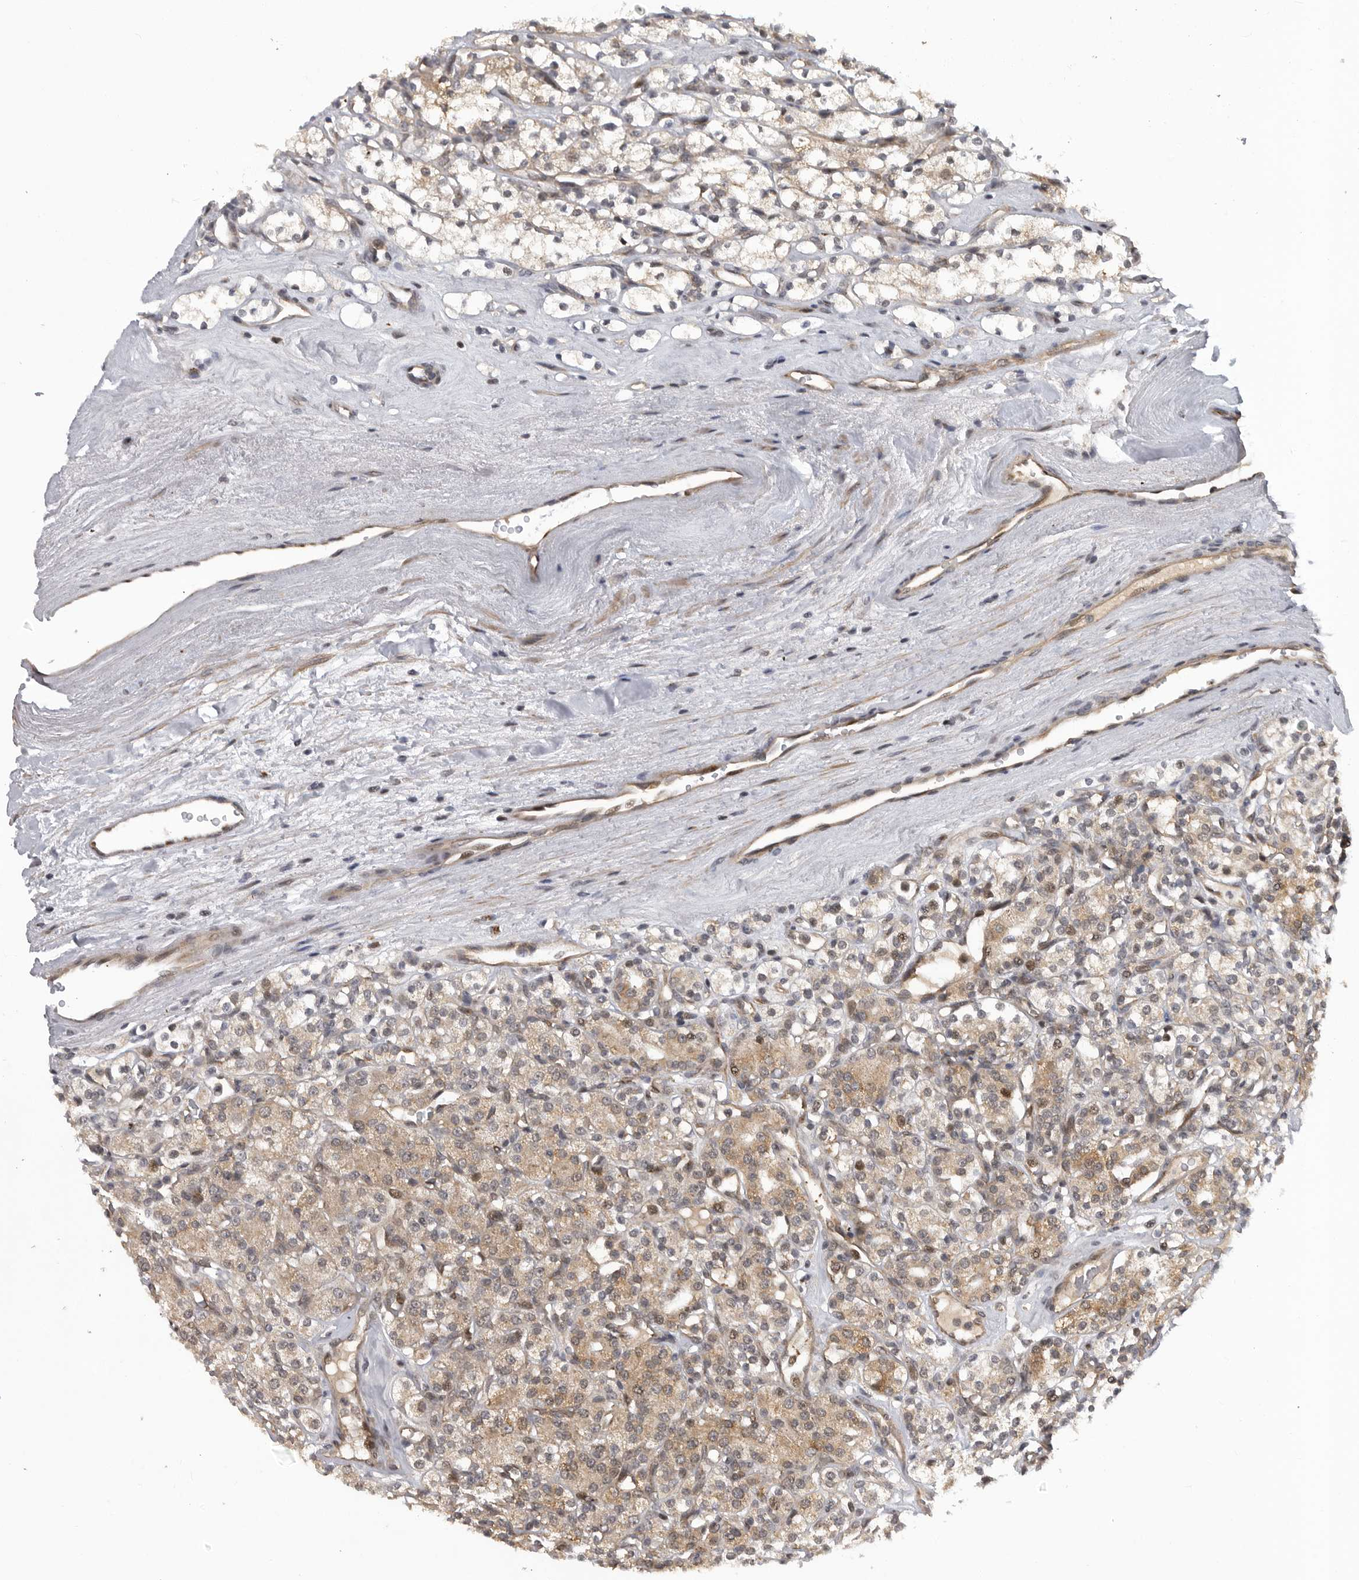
{"staining": {"intensity": "moderate", "quantity": ">75%", "location": "cytoplasmic/membranous"}, "tissue": "renal cancer", "cell_type": "Tumor cells", "image_type": "cancer", "snomed": [{"axis": "morphology", "description": "Adenocarcinoma, NOS"}, {"axis": "topography", "description": "Kidney"}], "caption": "Brown immunohistochemical staining in renal cancer displays moderate cytoplasmic/membranous expression in approximately >75% of tumor cells. (Brightfield microscopy of DAB IHC at high magnification).", "gene": "TMPRSS11F", "patient": {"sex": "male", "age": 77}}